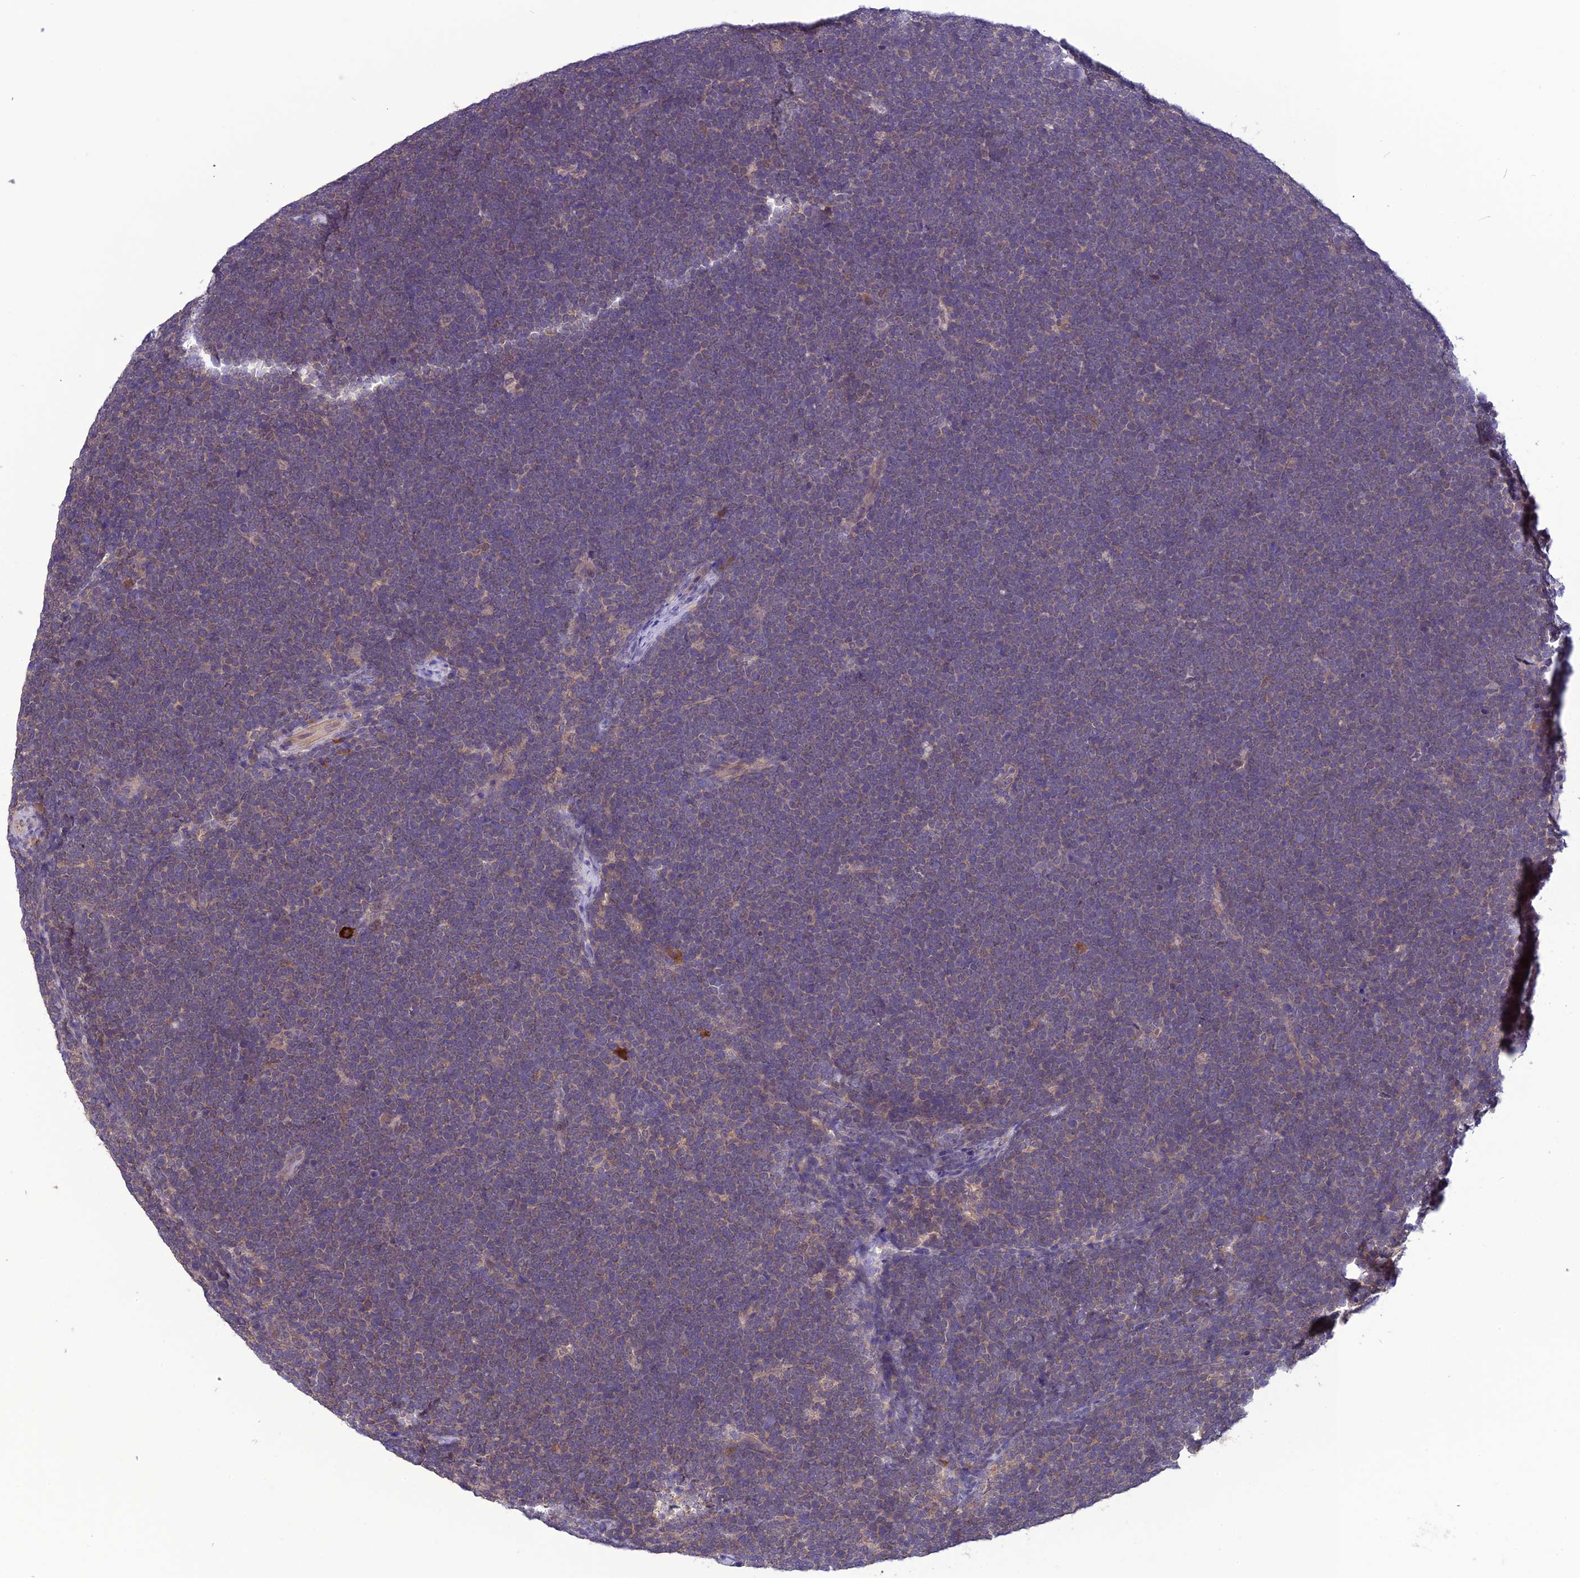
{"staining": {"intensity": "negative", "quantity": "none", "location": "none"}, "tissue": "lymphoma", "cell_type": "Tumor cells", "image_type": "cancer", "snomed": [{"axis": "morphology", "description": "Malignant lymphoma, non-Hodgkin's type, High grade"}, {"axis": "topography", "description": "Lymph node"}], "caption": "Immunohistochemical staining of lymphoma demonstrates no significant staining in tumor cells.", "gene": "PSMF1", "patient": {"sex": "male", "age": 13}}